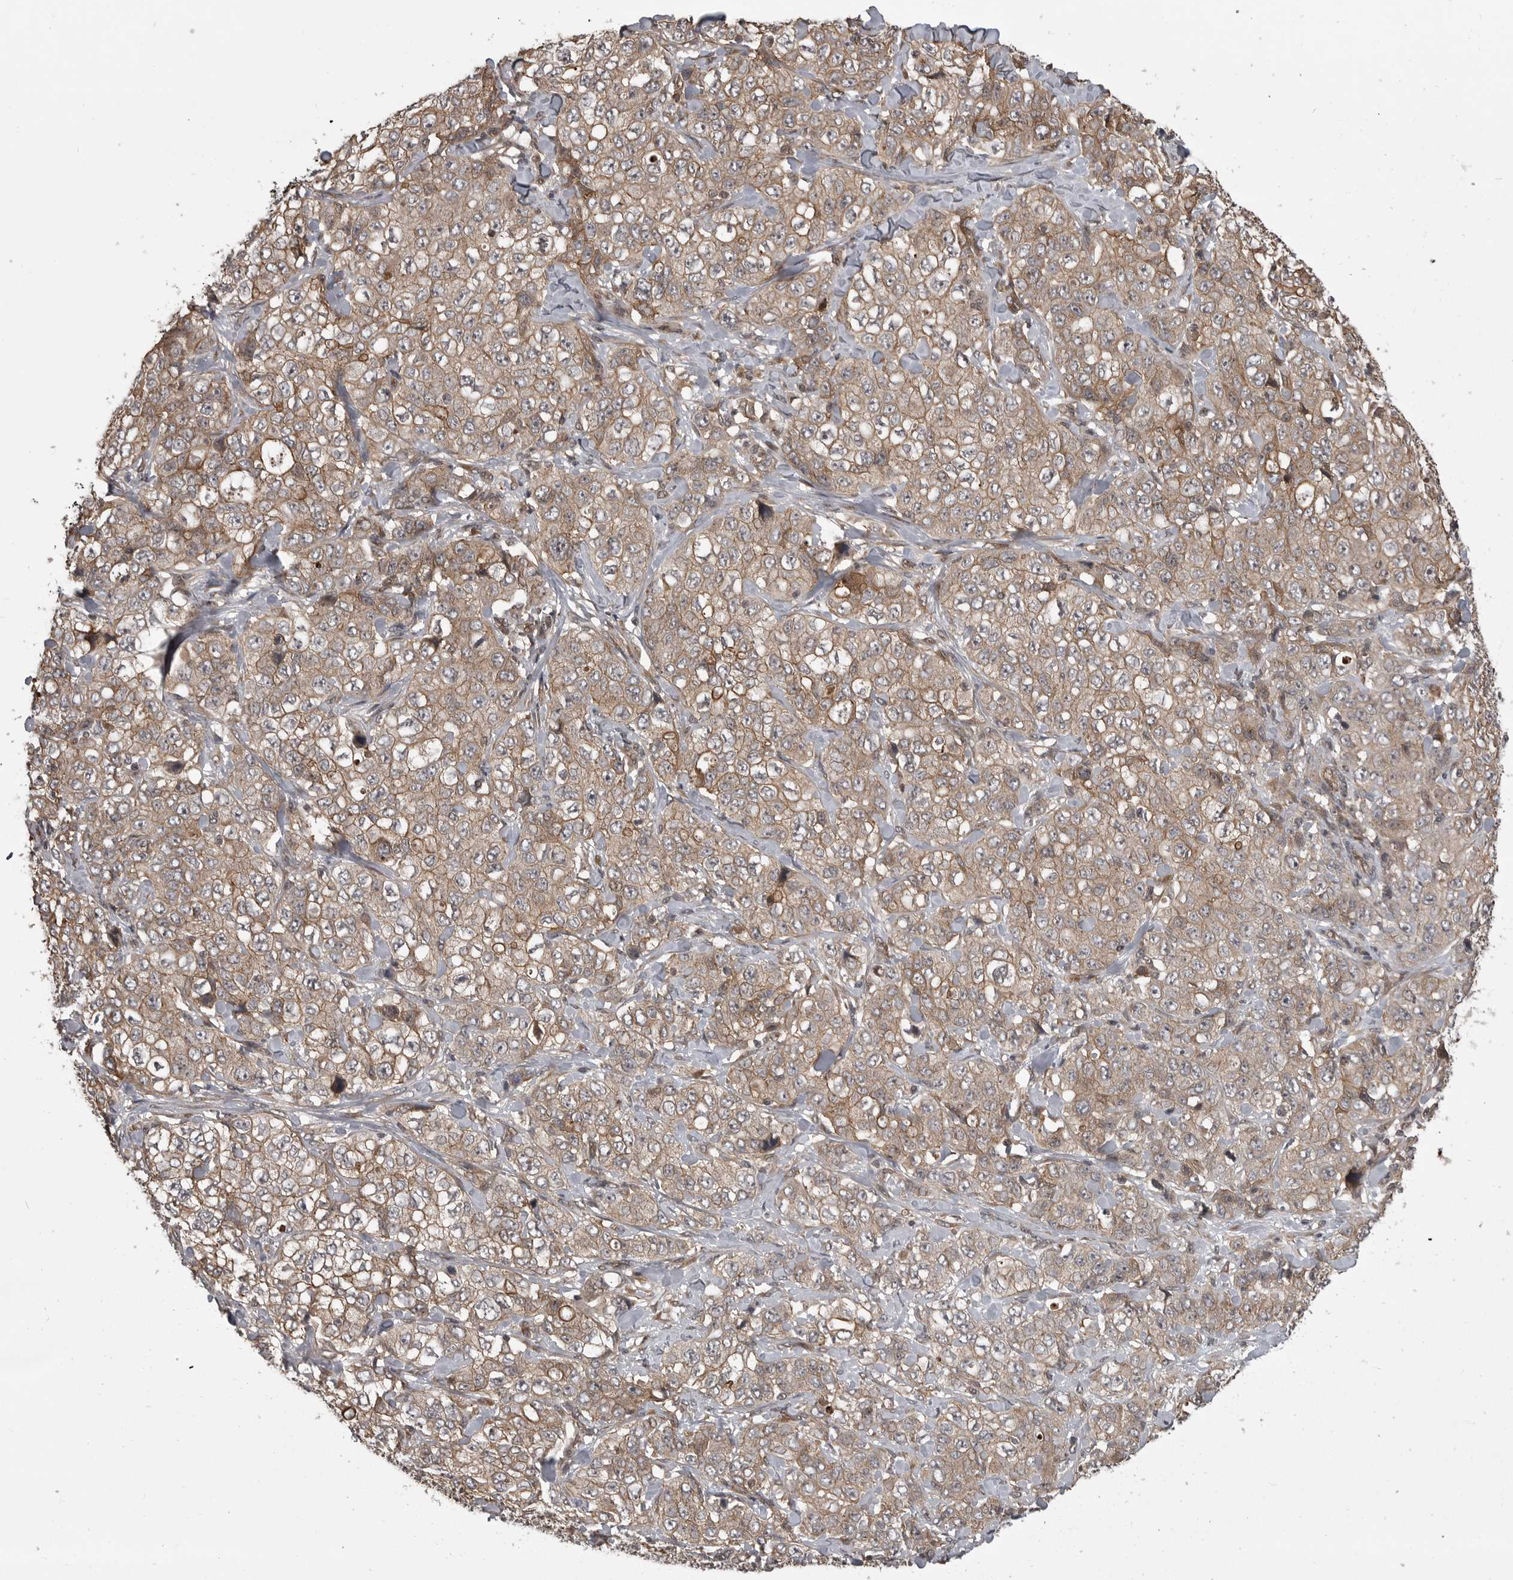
{"staining": {"intensity": "moderate", "quantity": ">75%", "location": "cytoplasmic/membranous"}, "tissue": "stomach cancer", "cell_type": "Tumor cells", "image_type": "cancer", "snomed": [{"axis": "morphology", "description": "Adenocarcinoma, NOS"}, {"axis": "topography", "description": "Stomach"}], "caption": "IHC of stomach cancer (adenocarcinoma) exhibits medium levels of moderate cytoplasmic/membranous expression in about >75% of tumor cells.", "gene": "DNAJC8", "patient": {"sex": "male", "age": 48}}